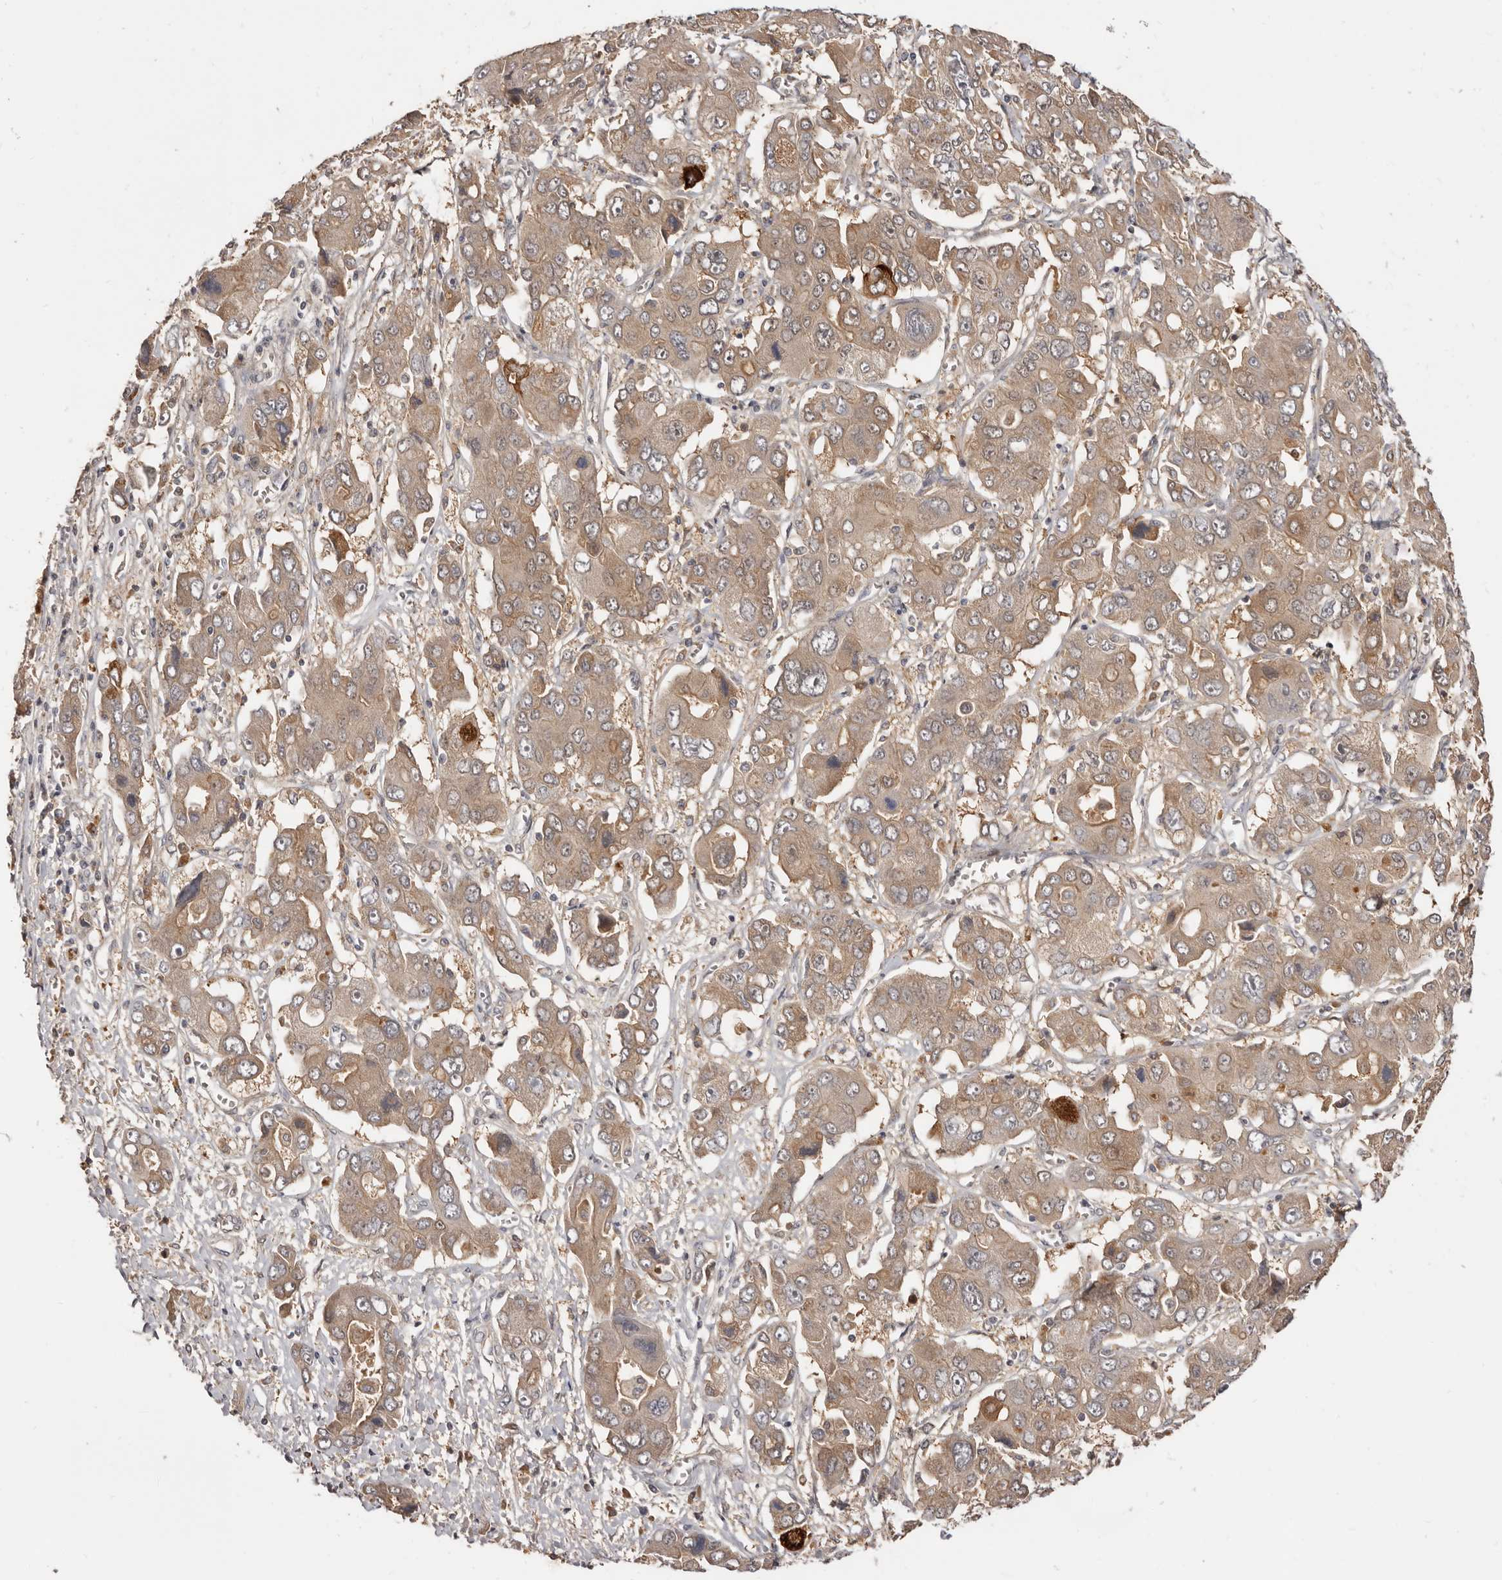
{"staining": {"intensity": "moderate", "quantity": ">75%", "location": "cytoplasmic/membranous"}, "tissue": "liver cancer", "cell_type": "Tumor cells", "image_type": "cancer", "snomed": [{"axis": "morphology", "description": "Cholangiocarcinoma"}, {"axis": "topography", "description": "Liver"}], "caption": "Cholangiocarcinoma (liver) stained with immunohistochemistry reveals moderate cytoplasmic/membranous staining in about >75% of tumor cells.", "gene": "INAVA", "patient": {"sex": "male", "age": 67}}